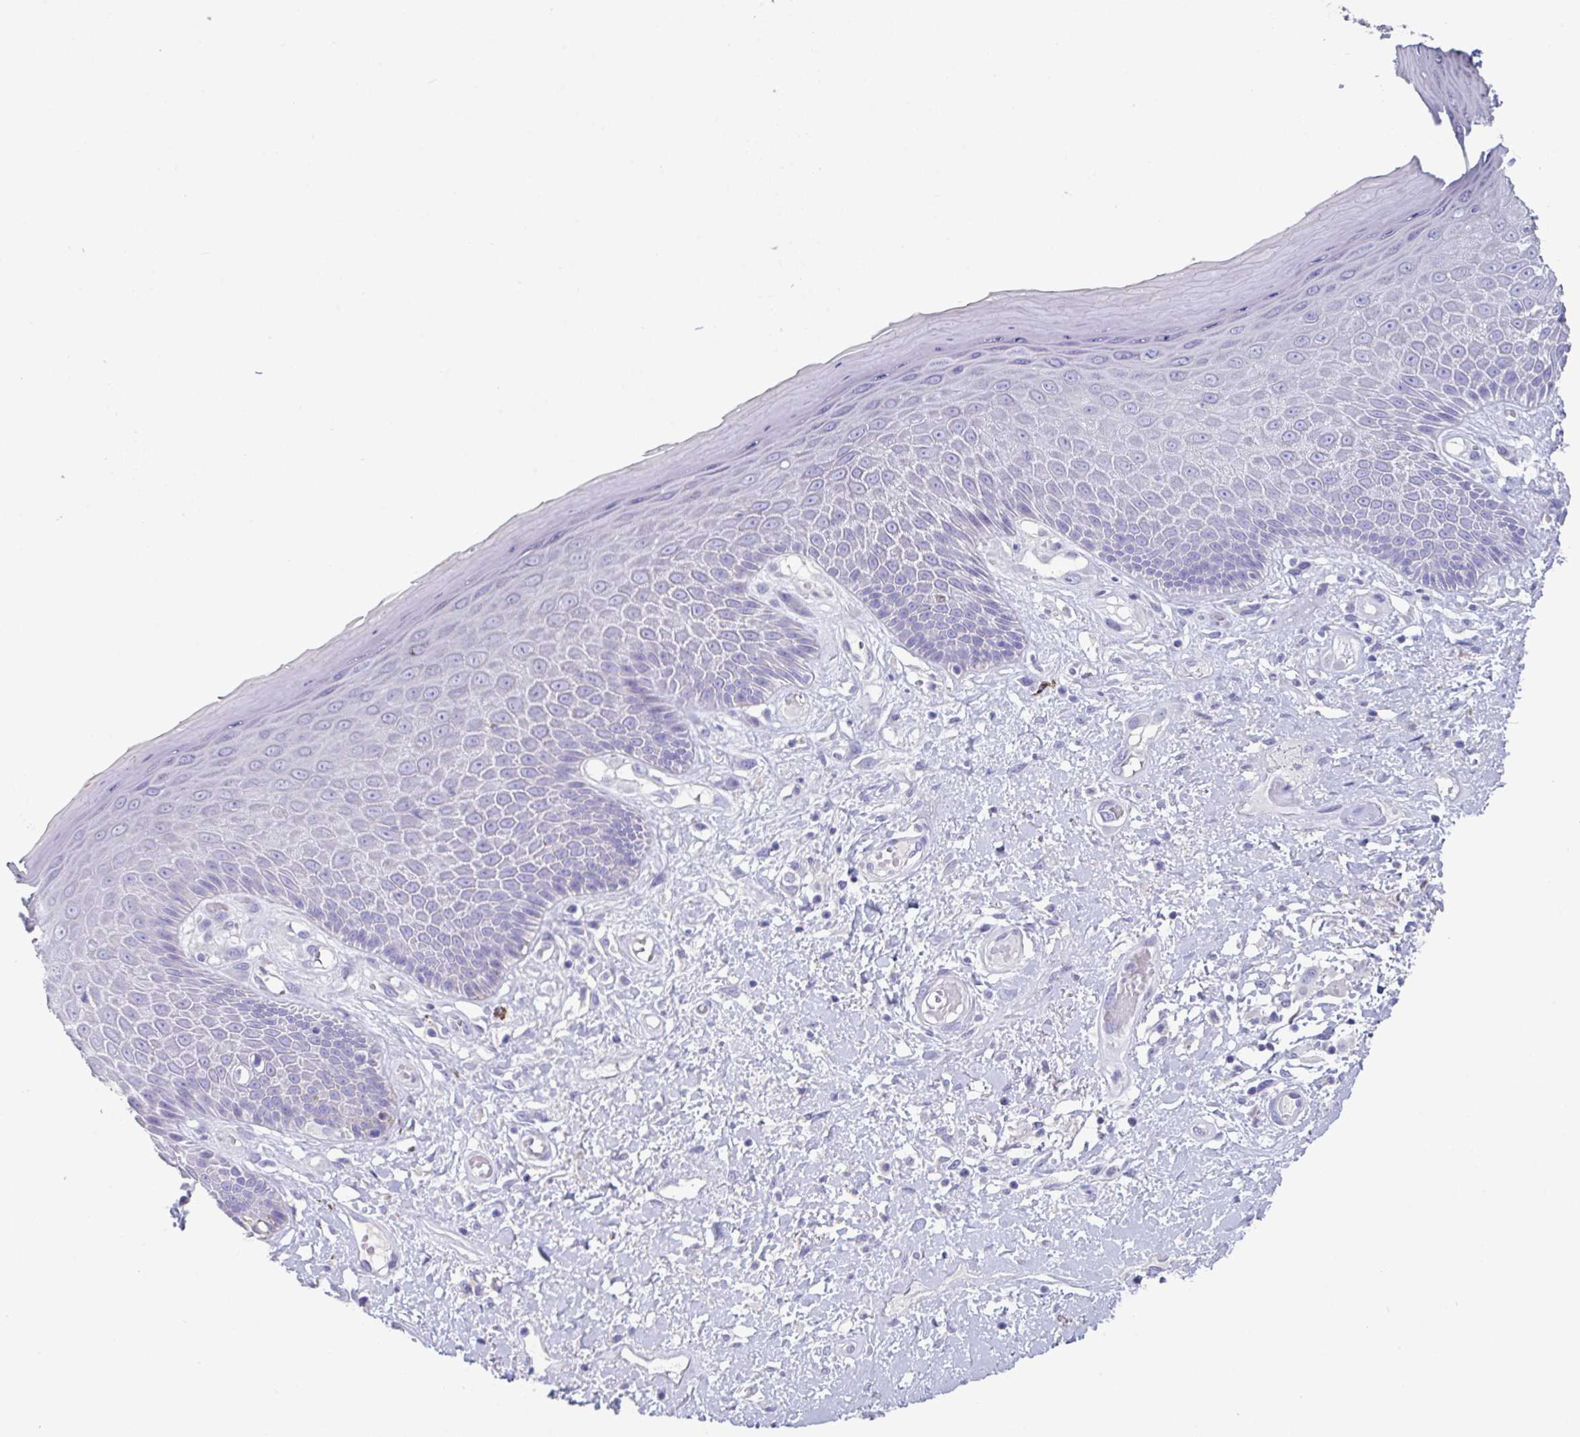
{"staining": {"intensity": "negative", "quantity": "none", "location": "none"}, "tissue": "skin", "cell_type": "Epidermal cells", "image_type": "normal", "snomed": [{"axis": "morphology", "description": "Normal tissue, NOS"}, {"axis": "topography", "description": "Anal"}, {"axis": "topography", "description": "Peripheral nerve tissue"}], "caption": "Immunohistochemistry (IHC) histopathology image of unremarkable human skin stained for a protein (brown), which exhibits no staining in epidermal cells.", "gene": "SLC44A4", "patient": {"sex": "male", "age": 78}}